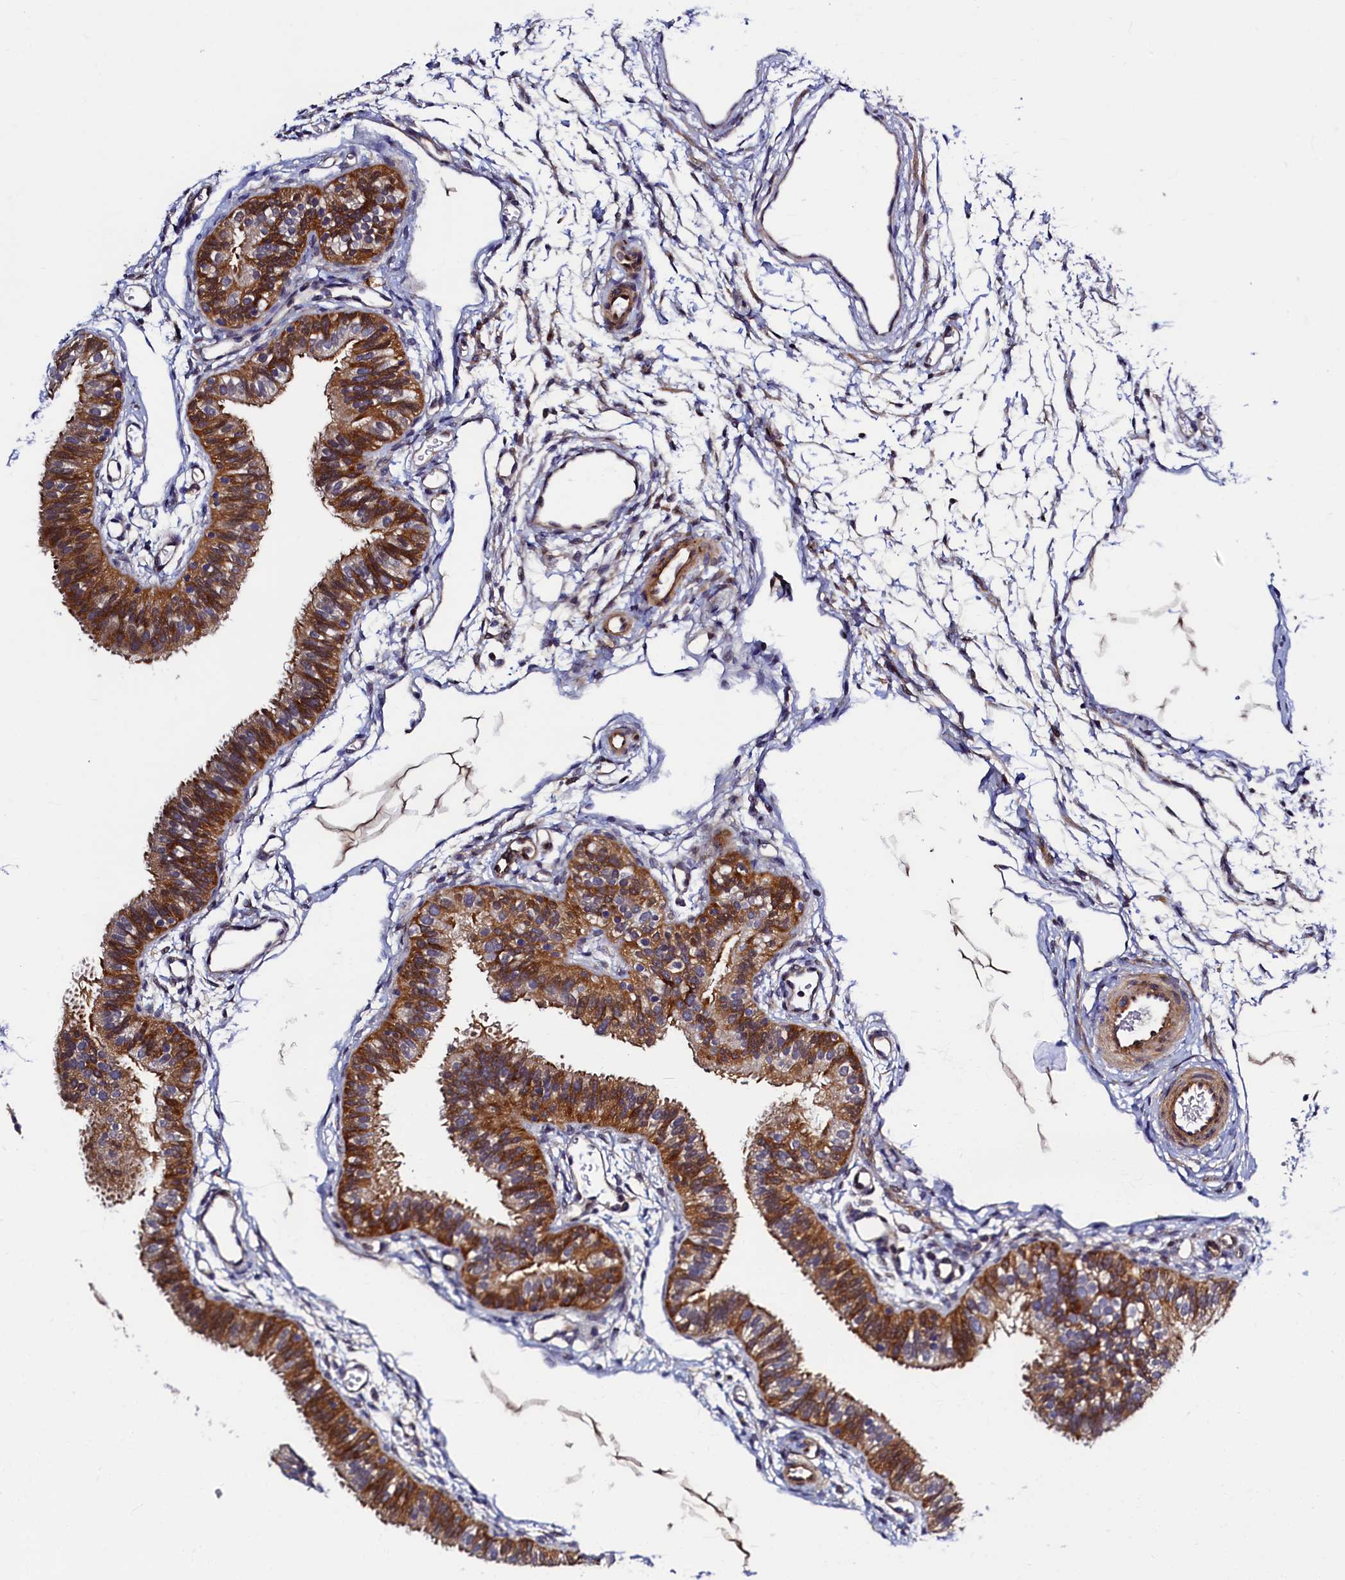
{"staining": {"intensity": "moderate", "quantity": ">75%", "location": "cytoplasmic/membranous"}, "tissue": "fallopian tube", "cell_type": "Glandular cells", "image_type": "normal", "snomed": [{"axis": "morphology", "description": "Normal tissue, NOS"}, {"axis": "topography", "description": "Fallopian tube"}], "caption": "This photomicrograph reveals immunohistochemistry (IHC) staining of unremarkable fallopian tube, with medium moderate cytoplasmic/membranous staining in about >75% of glandular cells.", "gene": "SLC16A14", "patient": {"sex": "female", "age": 35}}